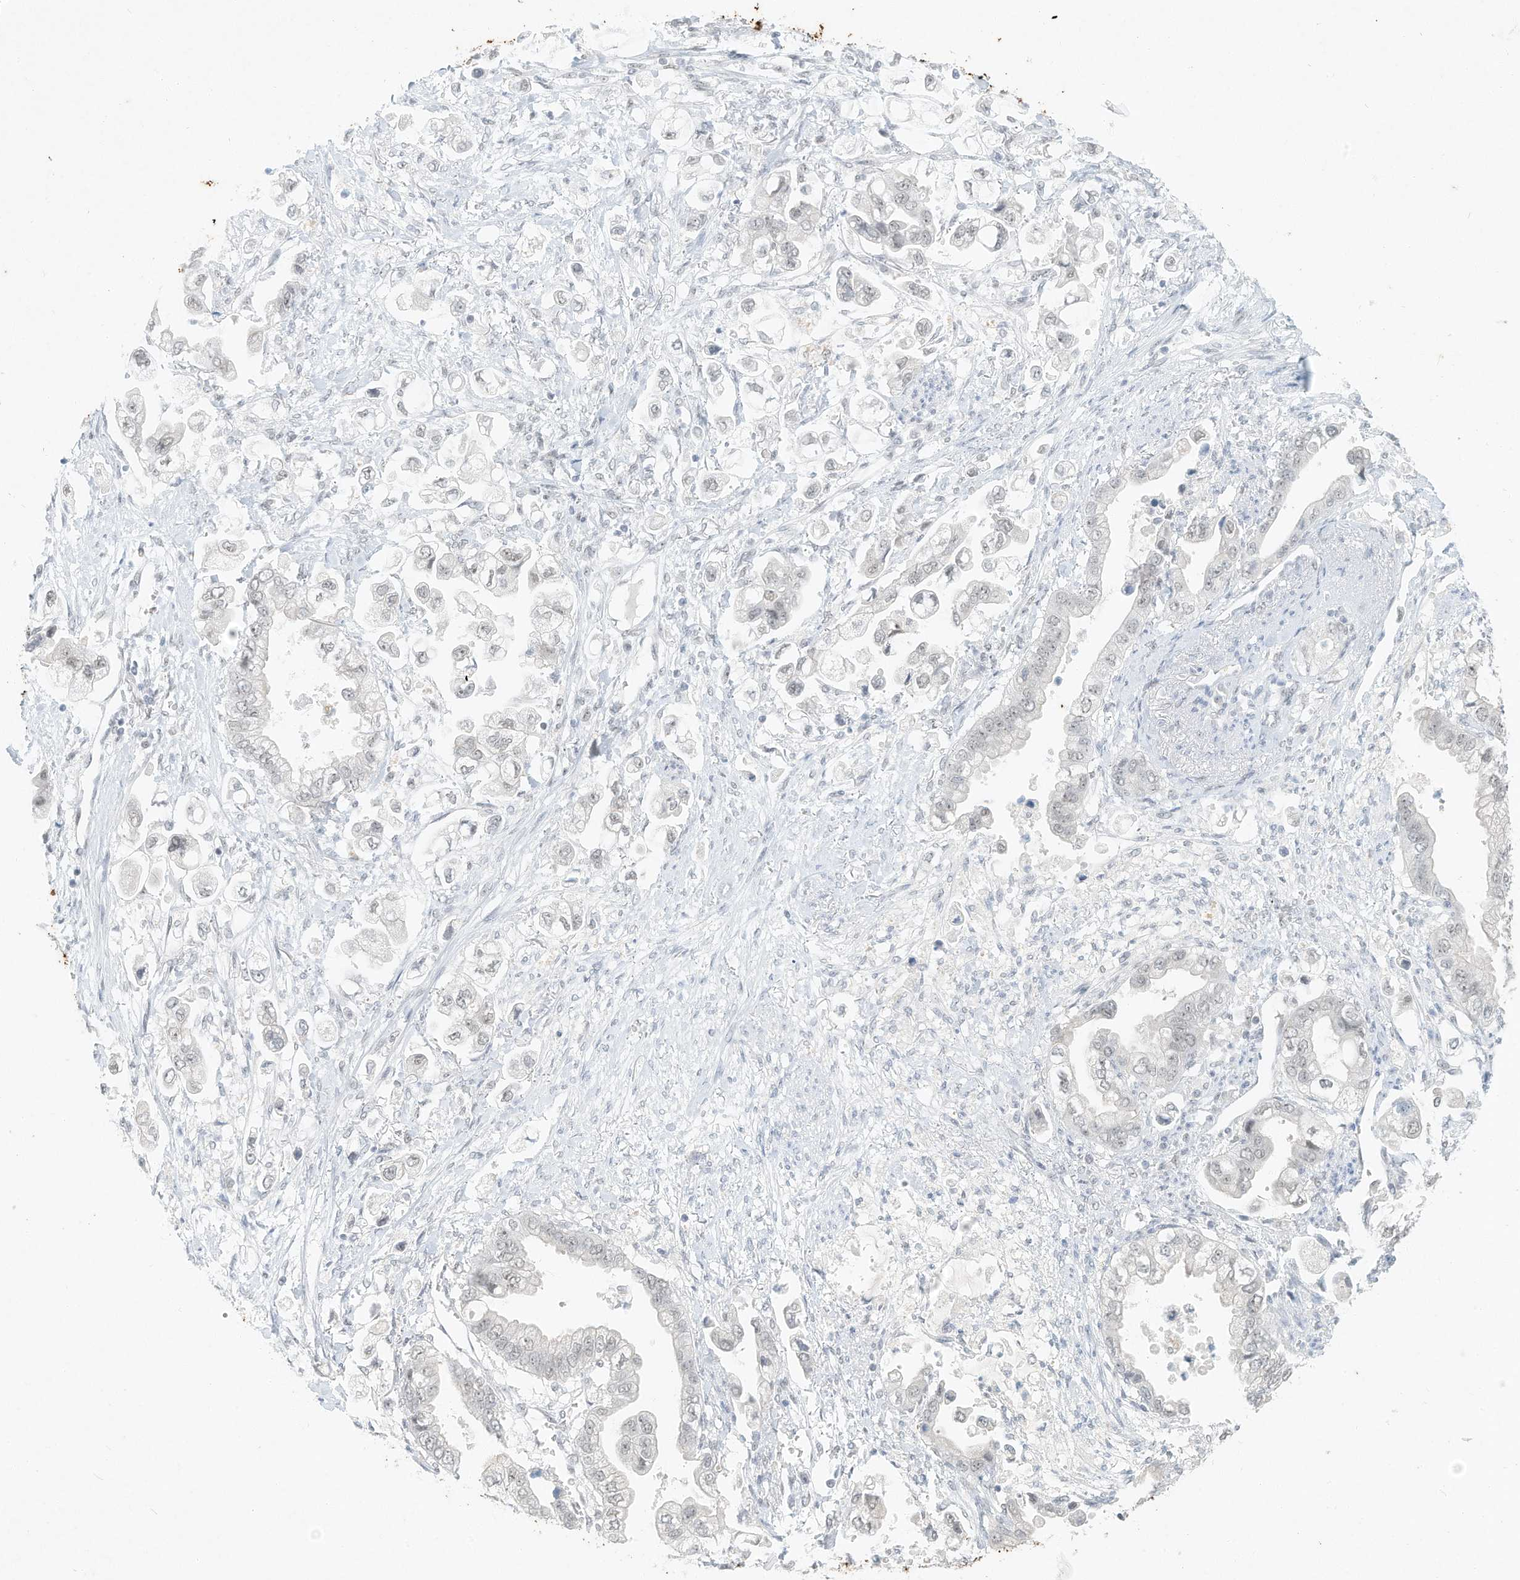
{"staining": {"intensity": "negative", "quantity": "none", "location": "none"}, "tissue": "stomach cancer", "cell_type": "Tumor cells", "image_type": "cancer", "snomed": [{"axis": "morphology", "description": "Adenocarcinoma, NOS"}, {"axis": "topography", "description": "Stomach"}], "caption": "This is an immunohistochemistry (IHC) photomicrograph of stomach adenocarcinoma. There is no staining in tumor cells.", "gene": "PGC", "patient": {"sex": "male", "age": 62}}